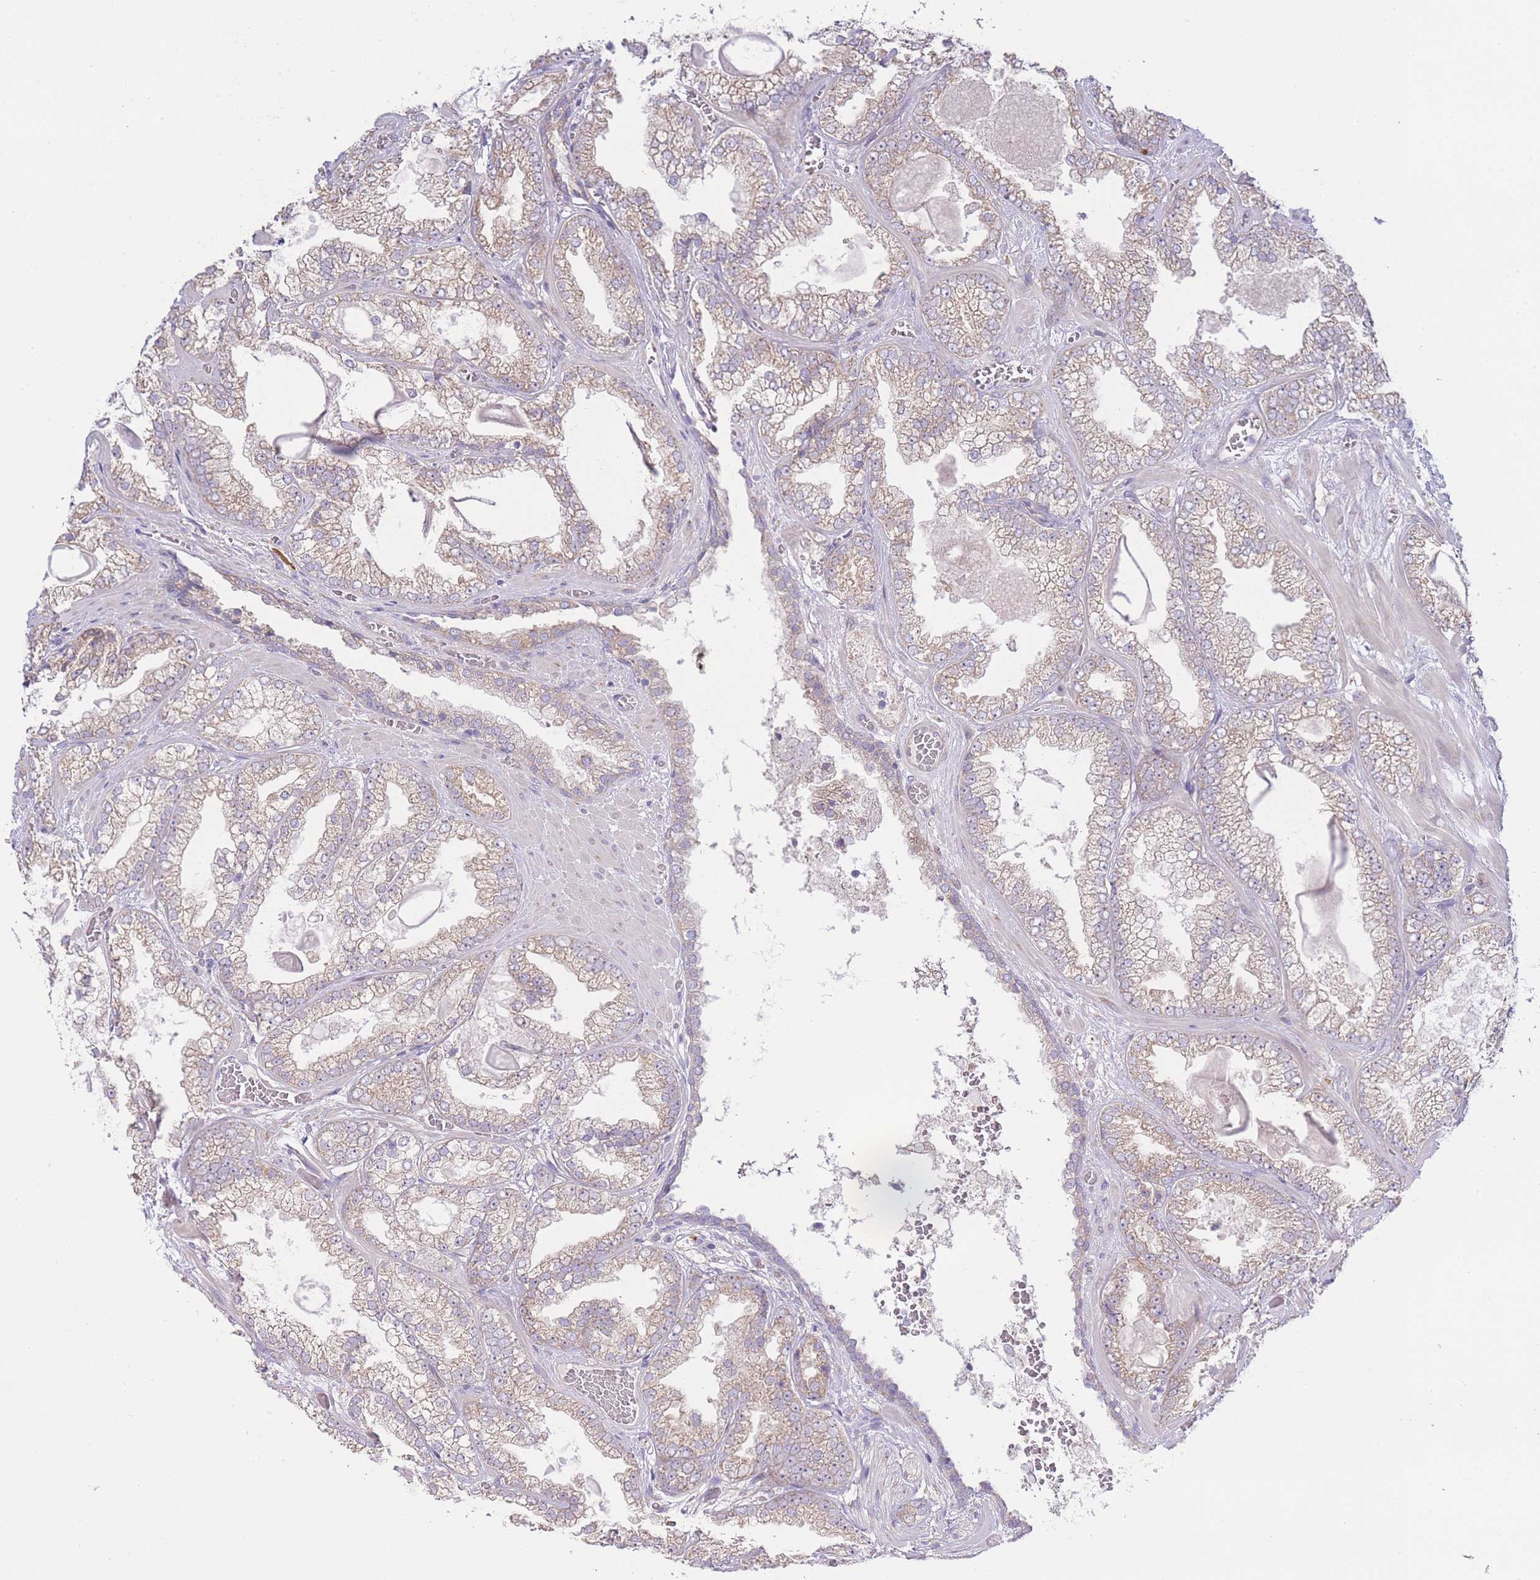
{"staining": {"intensity": "weak", "quantity": "25%-75%", "location": "cytoplasmic/membranous"}, "tissue": "prostate cancer", "cell_type": "Tumor cells", "image_type": "cancer", "snomed": [{"axis": "morphology", "description": "Adenocarcinoma, Low grade"}, {"axis": "topography", "description": "Prostate"}], "caption": "Protein staining of low-grade adenocarcinoma (prostate) tissue displays weak cytoplasmic/membranous expression in about 25%-75% of tumor cells. The staining is performed using DAB (3,3'-diaminobenzidine) brown chromogen to label protein expression. The nuclei are counter-stained blue using hematoxylin.", "gene": "BEX1", "patient": {"sex": "male", "age": 57}}